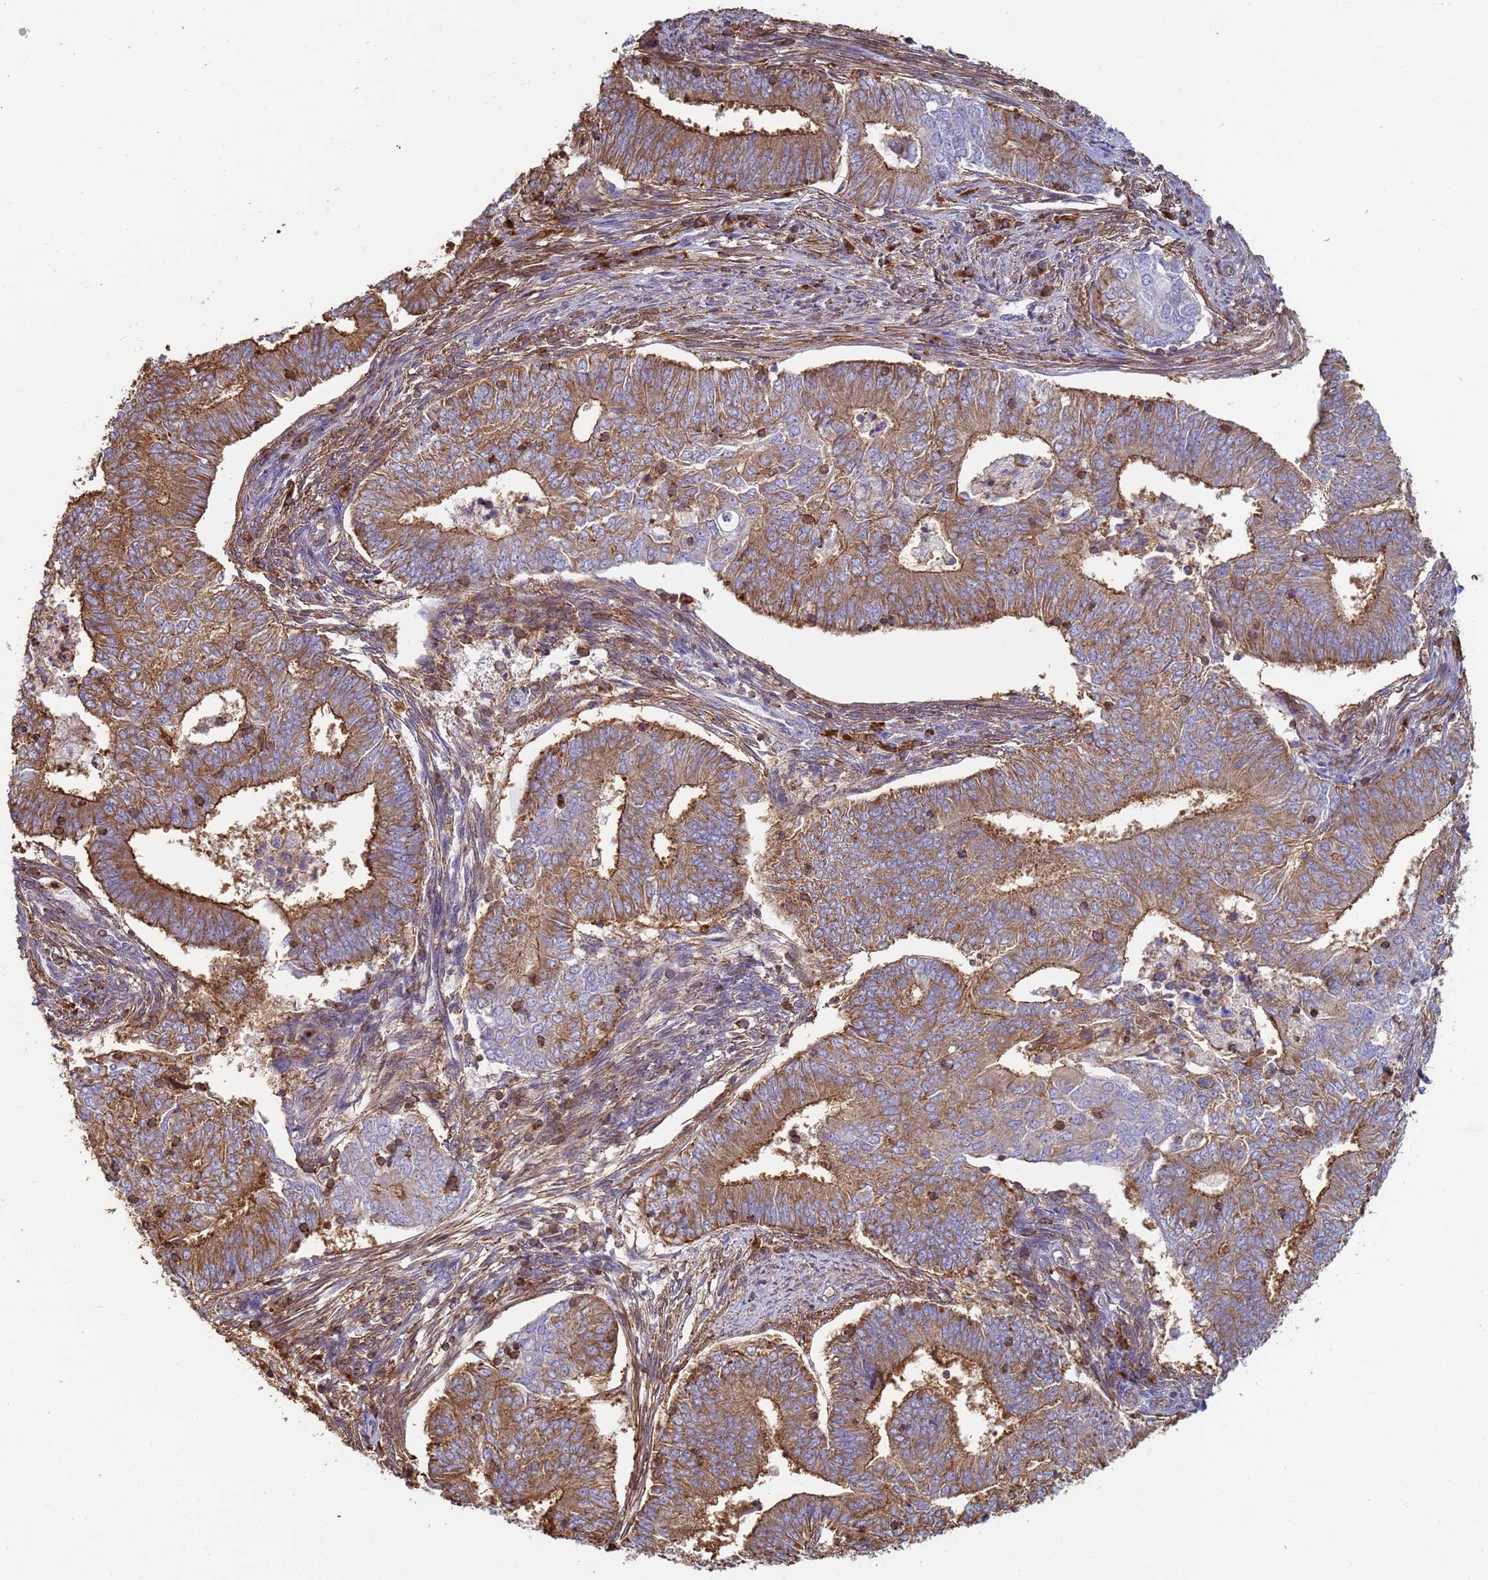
{"staining": {"intensity": "moderate", "quantity": ">75%", "location": "cytoplasmic/membranous"}, "tissue": "endometrial cancer", "cell_type": "Tumor cells", "image_type": "cancer", "snomed": [{"axis": "morphology", "description": "Adenocarcinoma, NOS"}, {"axis": "topography", "description": "Endometrium"}], "caption": "Immunohistochemistry (IHC) (DAB) staining of human adenocarcinoma (endometrial) shows moderate cytoplasmic/membranous protein staining in about >75% of tumor cells.", "gene": "ZNG1B", "patient": {"sex": "female", "age": 62}}